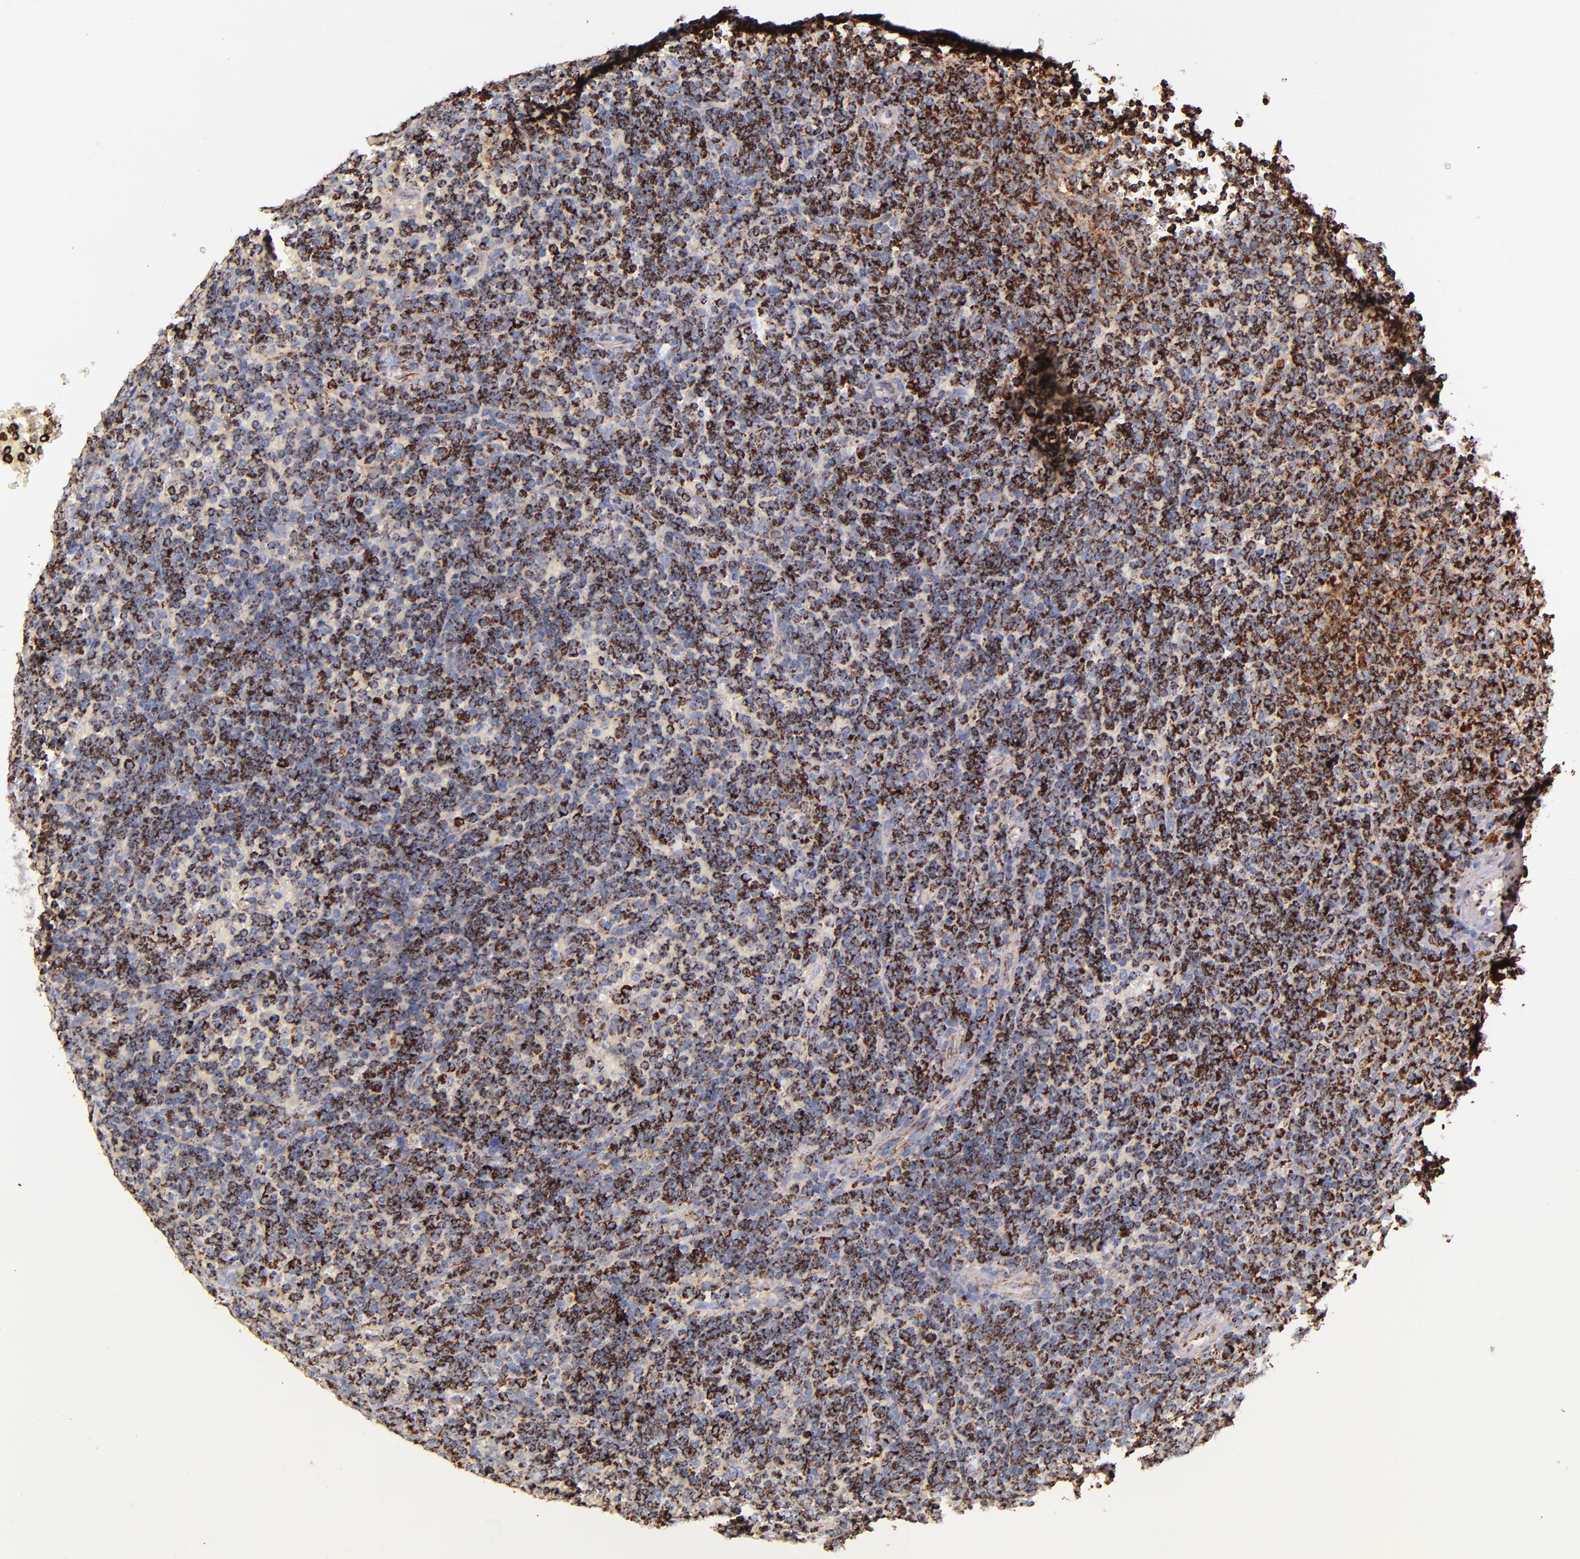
{"staining": {"intensity": "moderate", "quantity": ">75%", "location": "cytoplasmic/membranous"}, "tissue": "lymphoma", "cell_type": "Tumor cells", "image_type": "cancer", "snomed": [{"axis": "morphology", "description": "Malignant lymphoma, non-Hodgkin's type, Low grade"}, {"axis": "topography", "description": "Spleen"}], "caption": "Human low-grade malignant lymphoma, non-Hodgkin's type stained for a protein (brown) reveals moderate cytoplasmic/membranous positive expression in about >75% of tumor cells.", "gene": "IDH3G", "patient": {"sex": "male", "age": 80}}